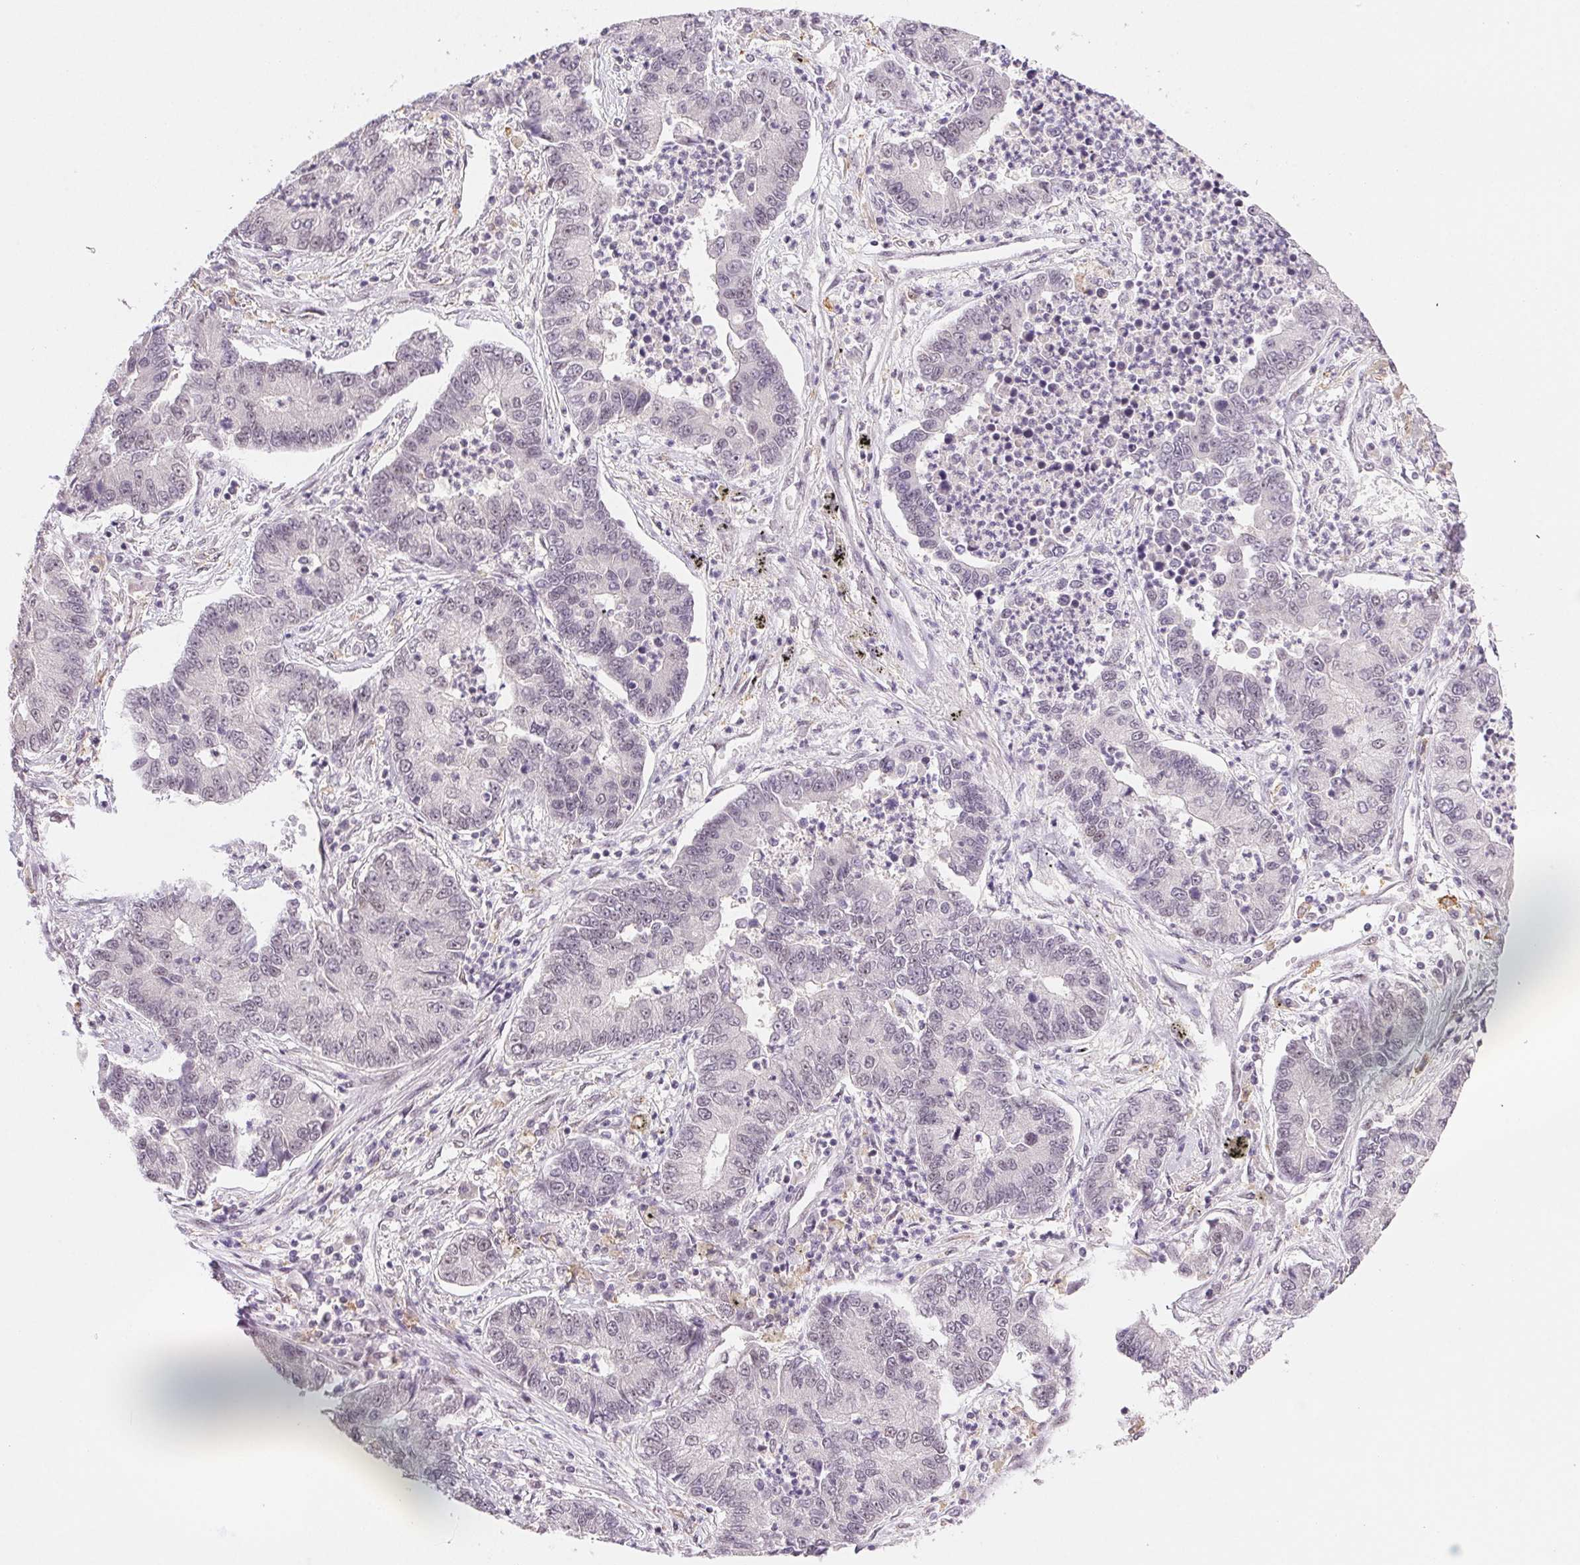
{"staining": {"intensity": "negative", "quantity": "none", "location": "none"}, "tissue": "lung cancer", "cell_type": "Tumor cells", "image_type": "cancer", "snomed": [{"axis": "morphology", "description": "Adenocarcinoma, NOS"}, {"axis": "topography", "description": "Lung"}], "caption": "A high-resolution micrograph shows immunohistochemistry (IHC) staining of lung adenocarcinoma, which demonstrates no significant staining in tumor cells.", "gene": "PRPF18", "patient": {"sex": "female", "age": 57}}